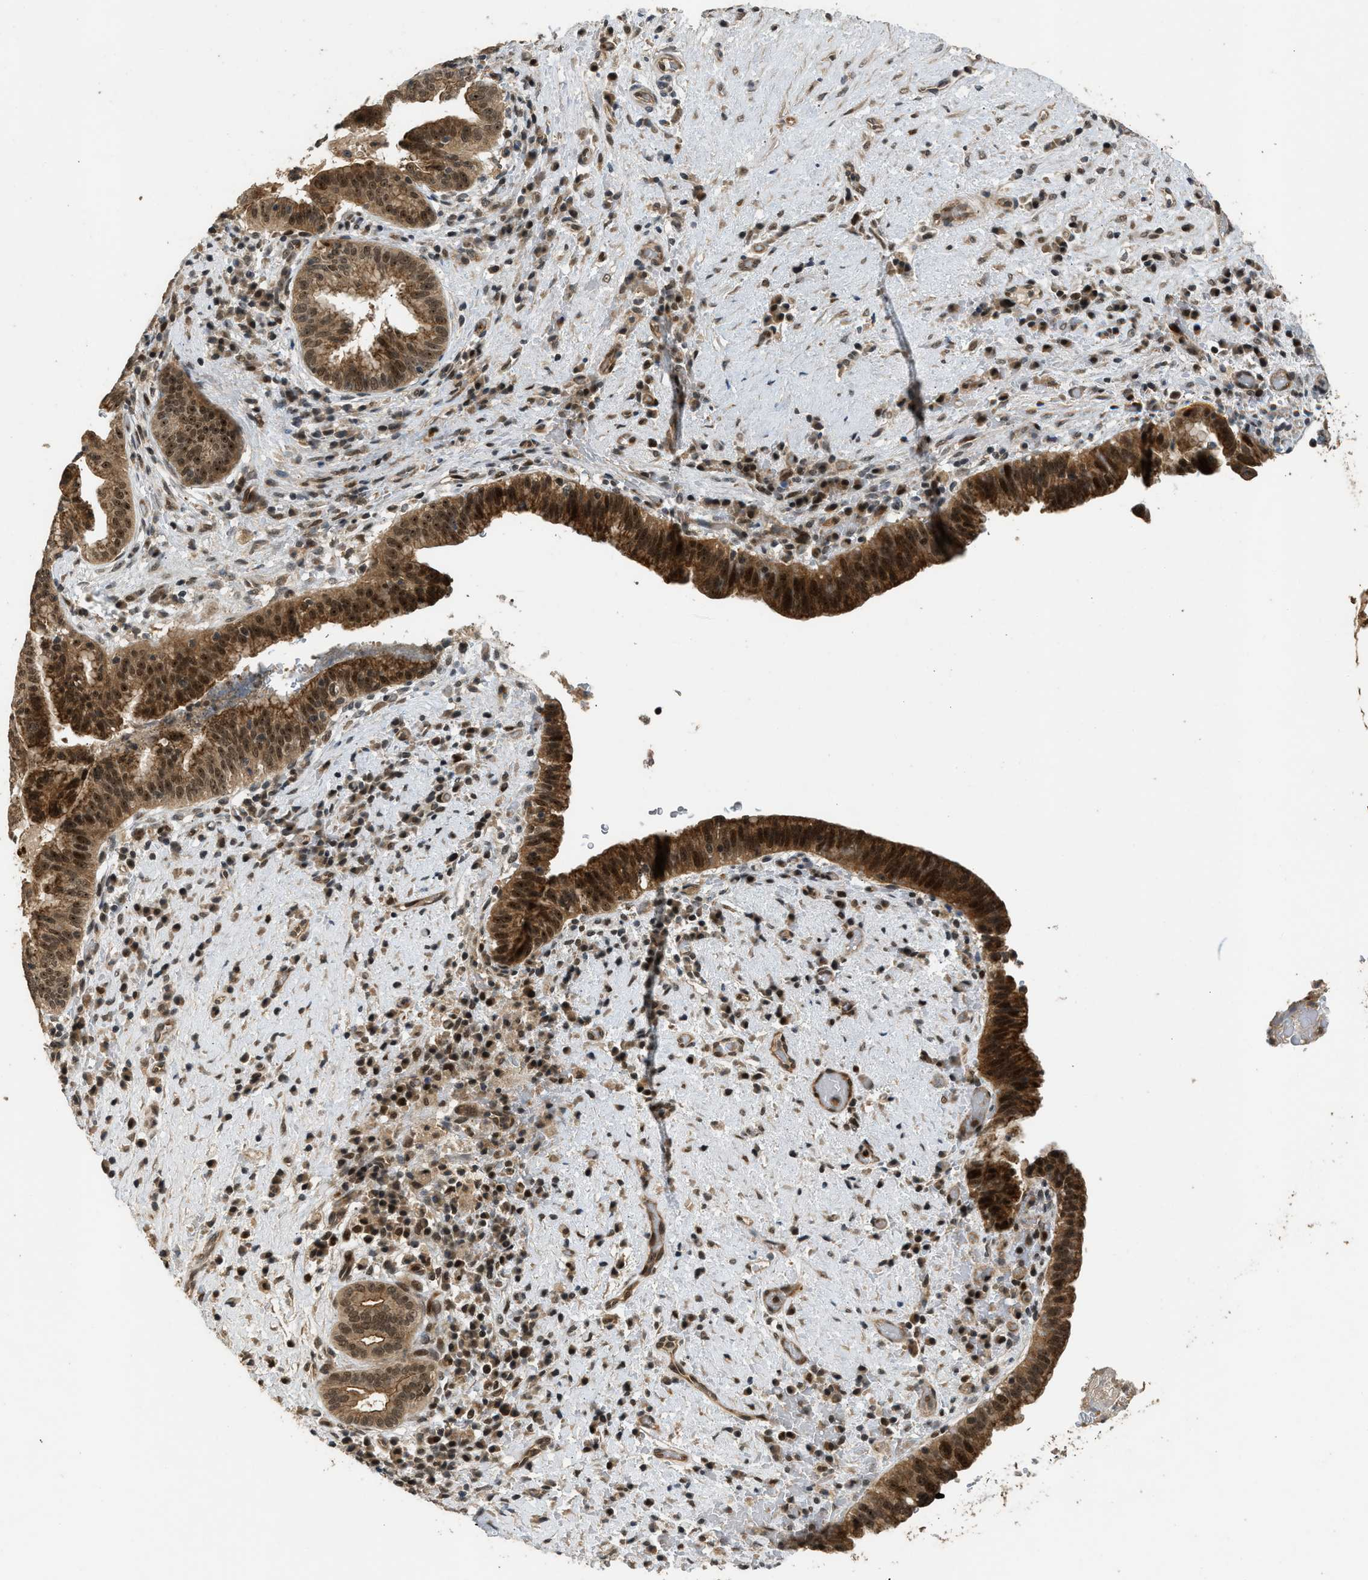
{"staining": {"intensity": "strong", "quantity": ">75%", "location": "cytoplasmic/membranous,nuclear"}, "tissue": "liver cancer", "cell_type": "Tumor cells", "image_type": "cancer", "snomed": [{"axis": "morphology", "description": "Cholangiocarcinoma"}, {"axis": "topography", "description": "Liver"}], "caption": "Immunohistochemical staining of human liver cholangiocarcinoma exhibits strong cytoplasmic/membranous and nuclear protein staining in approximately >75% of tumor cells.", "gene": "GET1", "patient": {"sex": "female", "age": 38}}